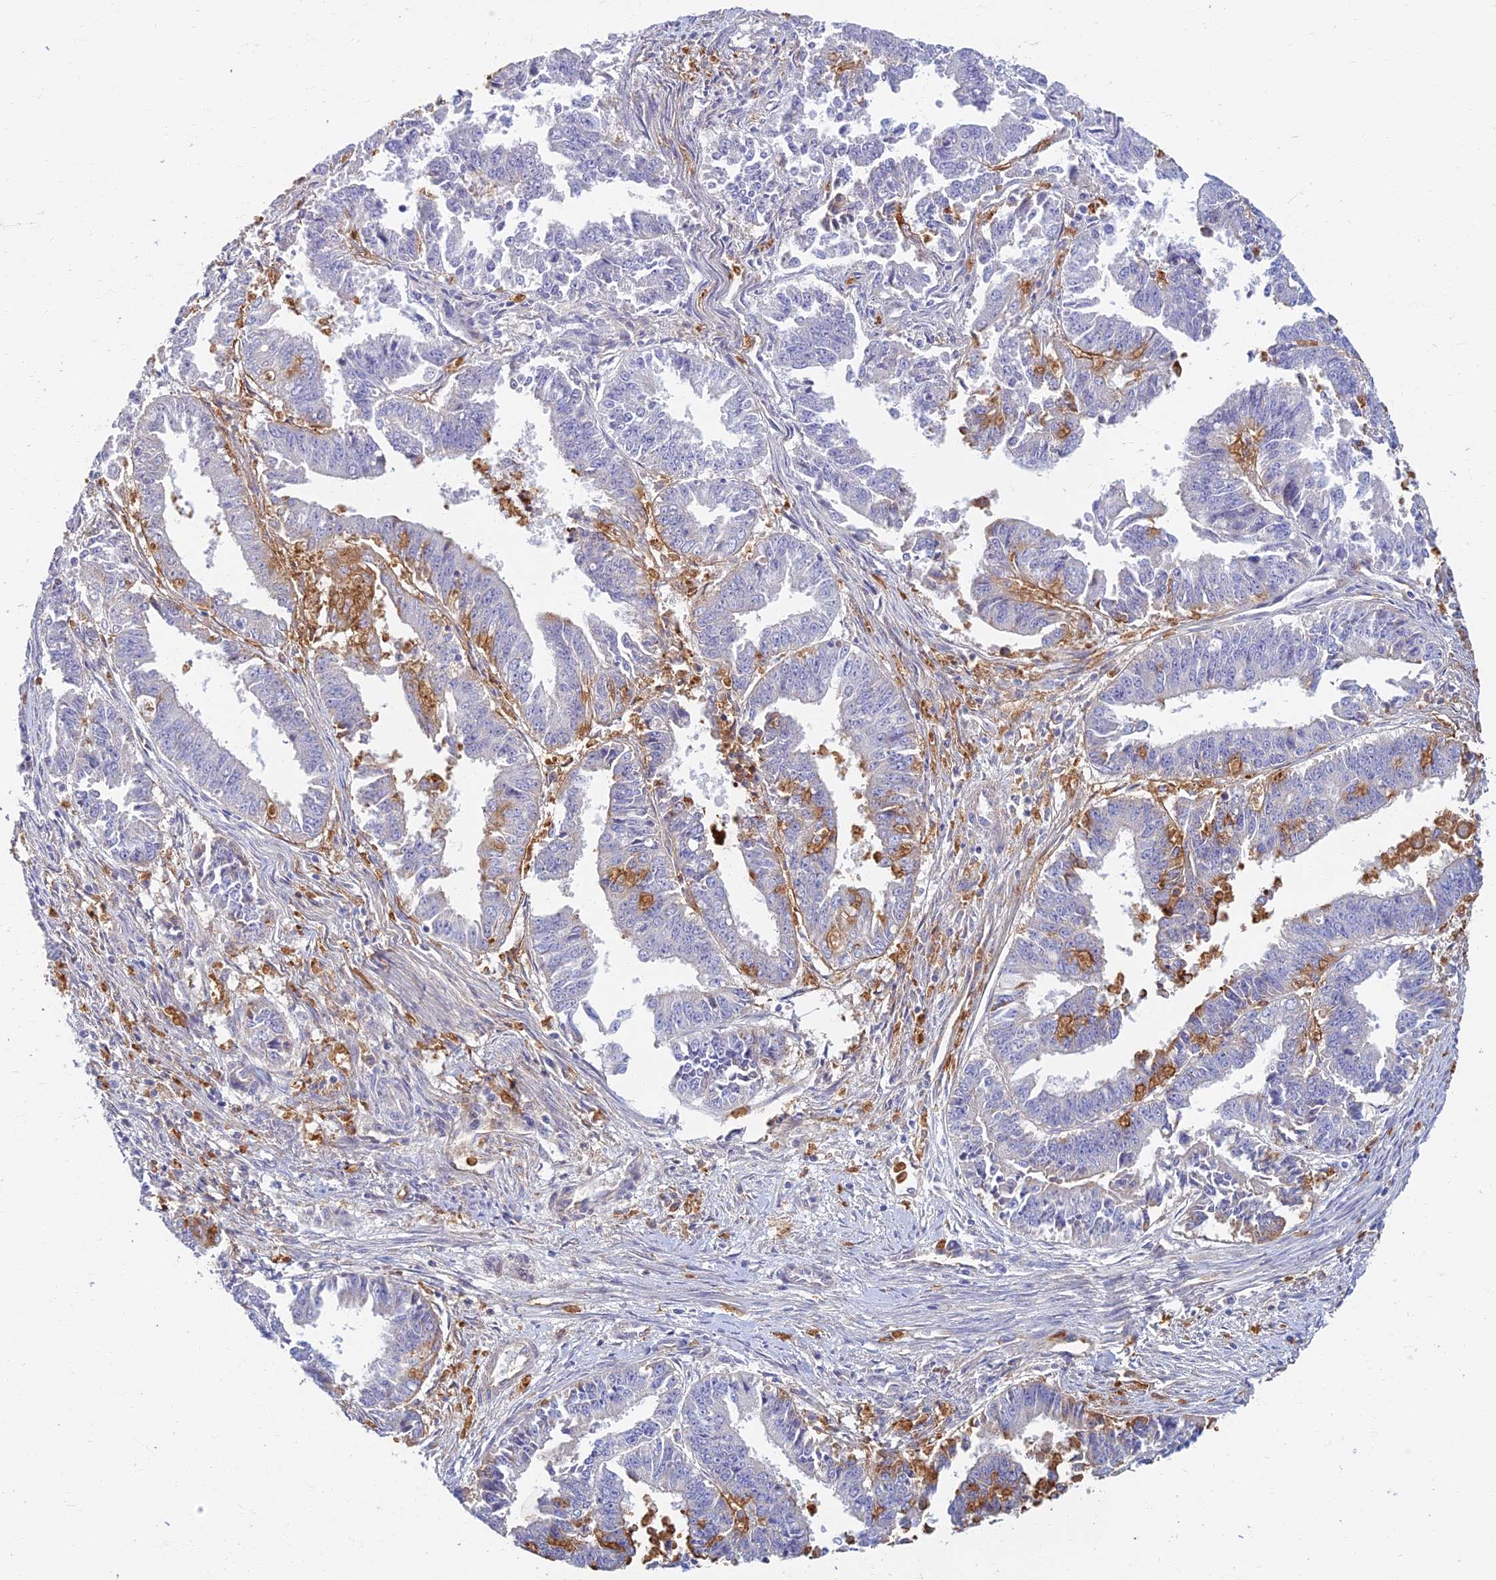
{"staining": {"intensity": "moderate", "quantity": "<25%", "location": "cytoplasmic/membranous"}, "tissue": "endometrial cancer", "cell_type": "Tumor cells", "image_type": "cancer", "snomed": [{"axis": "morphology", "description": "Adenocarcinoma, NOS"}, {"axis": "topography", "description": "Endometrium"}], "caption": "Adenocarcinoma (endometrial) stained for a protein displays moderate cytoplasmic/membranous positivity in tumor cells. The staining was performed using DAB (3,3'-diaminobenzidine) to visualize the protein expression in brown, while the nuclei were stained in blue with hematoxylin (Magnification: 20x).", "gene": "SOGA1", "patient": {"sex": "female", "age": 73}}